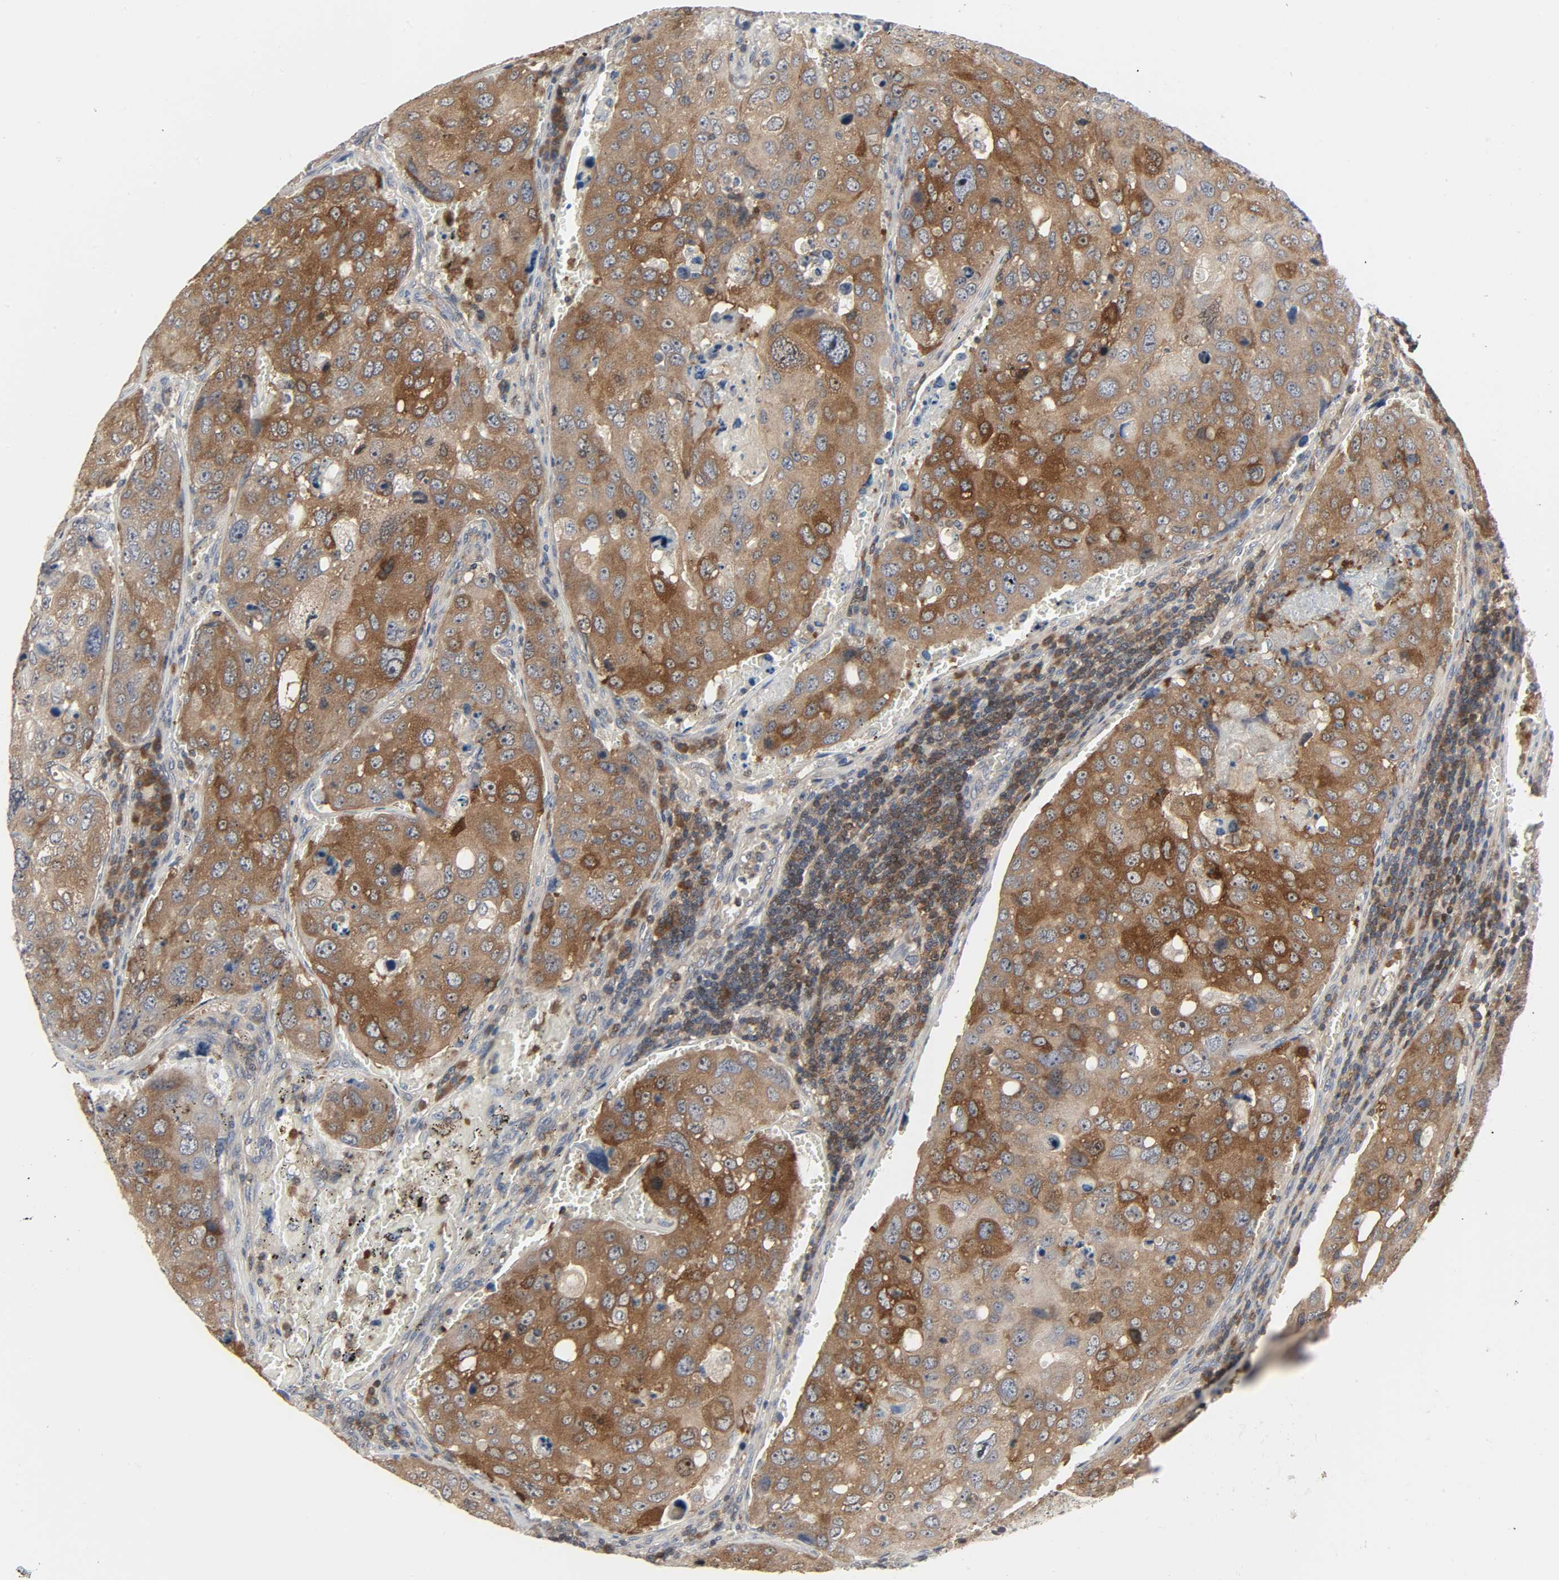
{"staining": {"intensity": "strong", "quantity": ">75%", "location": "cytoplasmic/membranous,nuclear"}, "tissue": "urothelial cancer", "cell_type": "Tumor cells", "image_type": "cancer", "snomed": [{"axis": "morphology", "description": "Urothelial carcinoma, High grade"}, {"axis": "topography", "description": "Lymph node"}, {"axis": "topography", "description": "Urinary bladder"}], "caption": "A histopathology image of human urothelial carcinoma (high-grade) stained for a protein exhibits strong cytoplasmic/membranous and nuclear brown staining in tumor cells.", "gene": "PLEKHA2", "patient": {"sex": "male", "age": 51}}